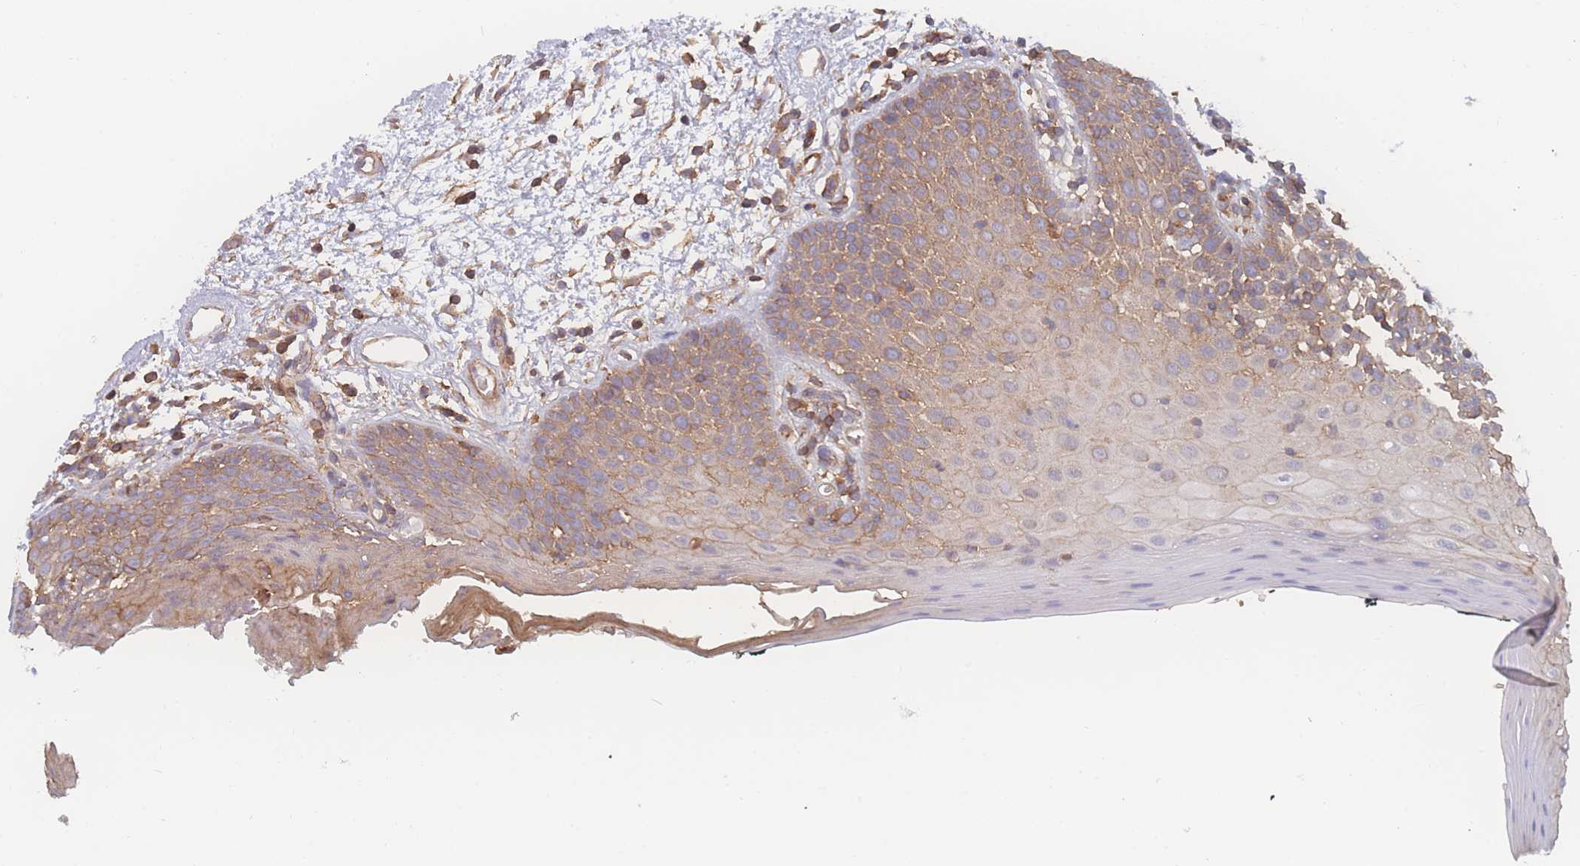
{"staining": {"intensity": "moderate", "quantity": ">75%", "location": "cytoplasmic/membranous"}, "tissue": "oral mucosa", "cell_type": "Squamous epithelial cells", "image_type": "normal", "snomed": [{"axis": "morphology", "description": "Normal tissue, NOS"}, {"axis": "morphology", "description": "Squamous cell carcinoma, NOS"}, {"axis": "topography", "description": "Oral tissue"}, {"axis": "topography", "description": "Tounge, NOS"}, {"axis": "topography", "description": "Head-Neck"}], "caption": "Moderate cytoplasmic/membranous positivity is identified in approximately >75% of squamous epithelial cells in normal oral mucosa.", "gene": "CFAP97", "patient": {"sex": "male", "age": 76}}